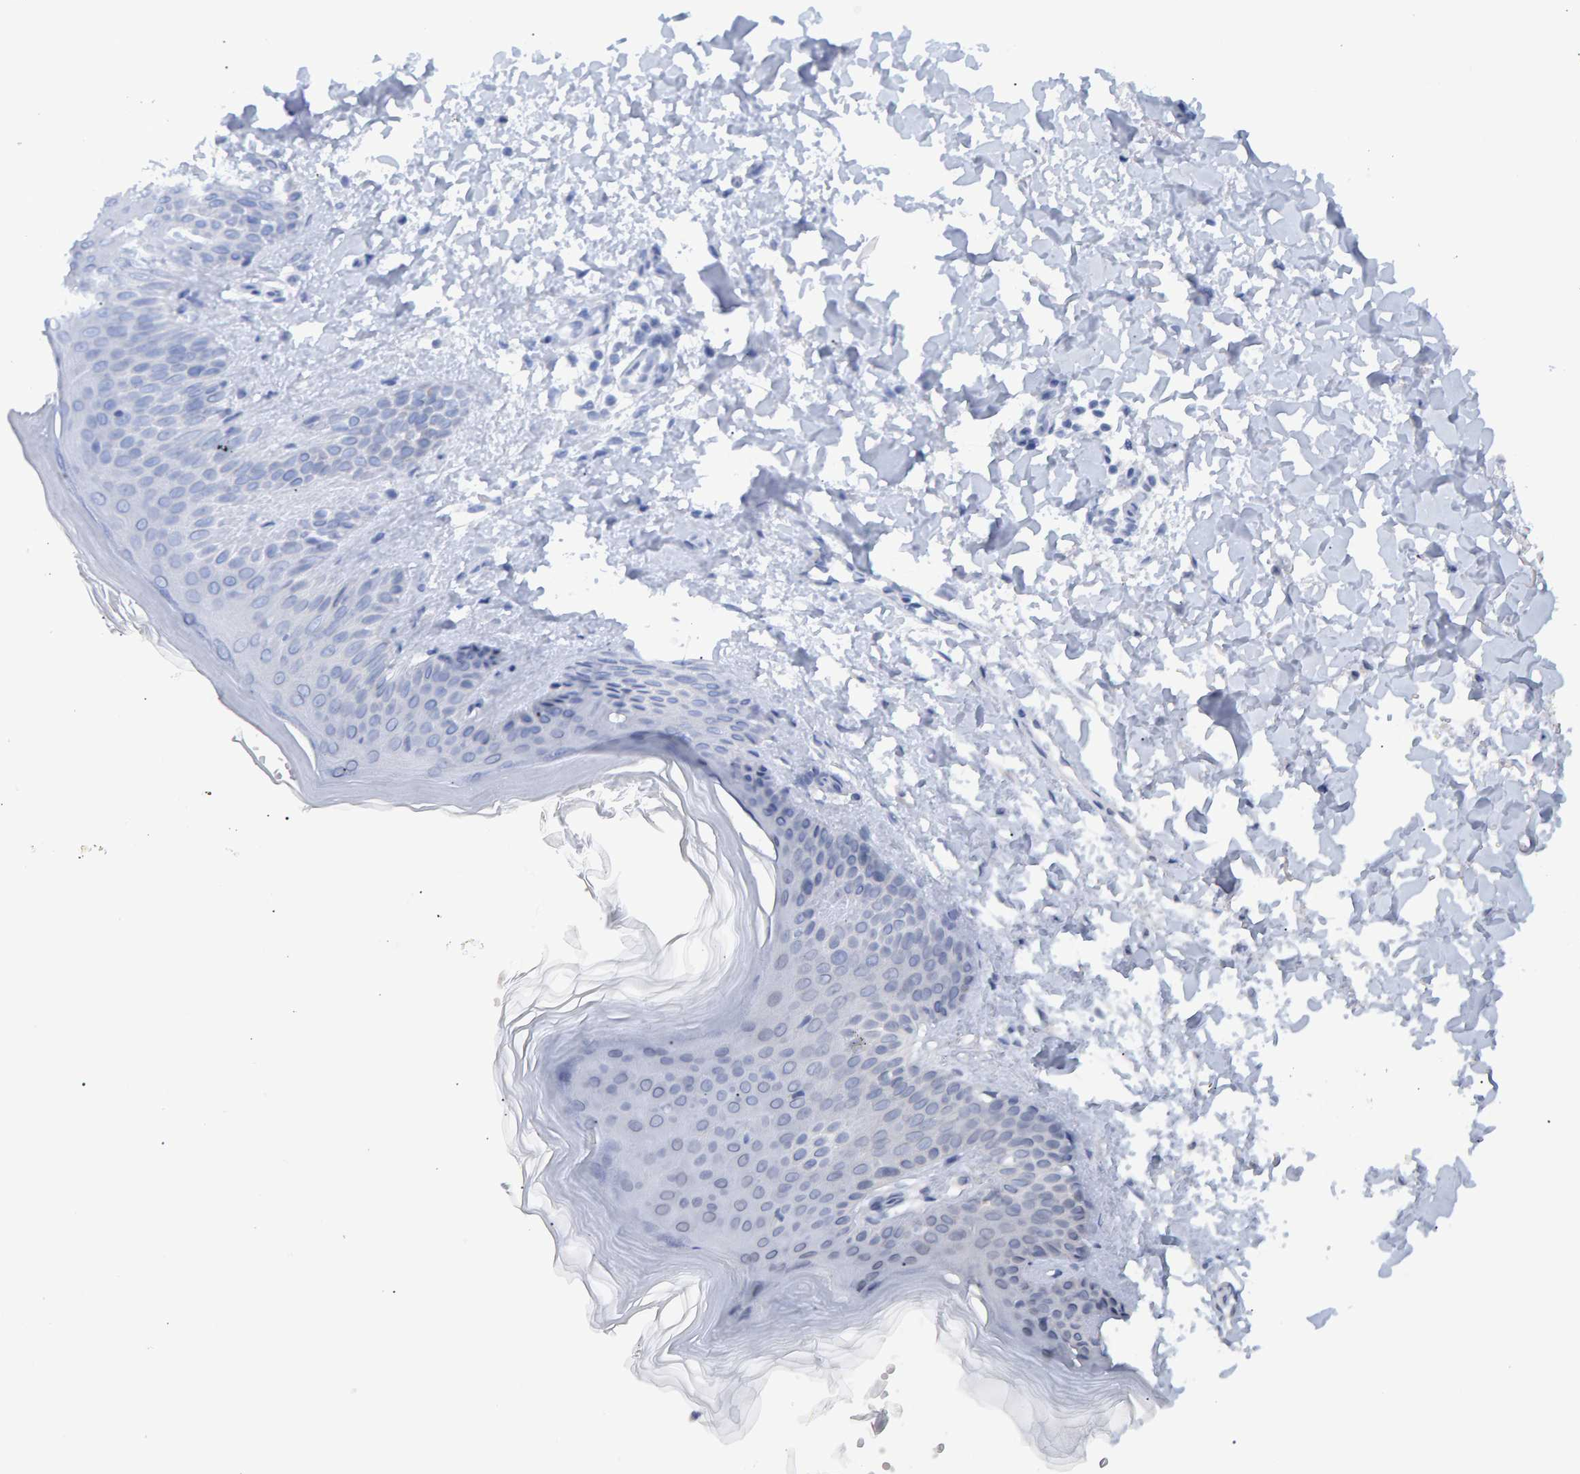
{"staining": {"intensity": "moderate", "quantity": "<25%", "location": "nuclear"}, "tissue": "skin", "cell_type": "Fibroblasts", "image_type": "normal", "snomed": [{"axis": "morphology", "description": "Normal tissue, NOS"}, {"axis": "morphology", "description": "Malignant melanoma, Metastatic site"}, {"axis": "topography", "description": "Skin"}], "caption": "Protein staining reveals moderate nuclear positivity in approximately <25% of fibroblasts in unremarkable skin.", "gene": "ESRP1", "patient": {"sex": "male", "age": 41}}